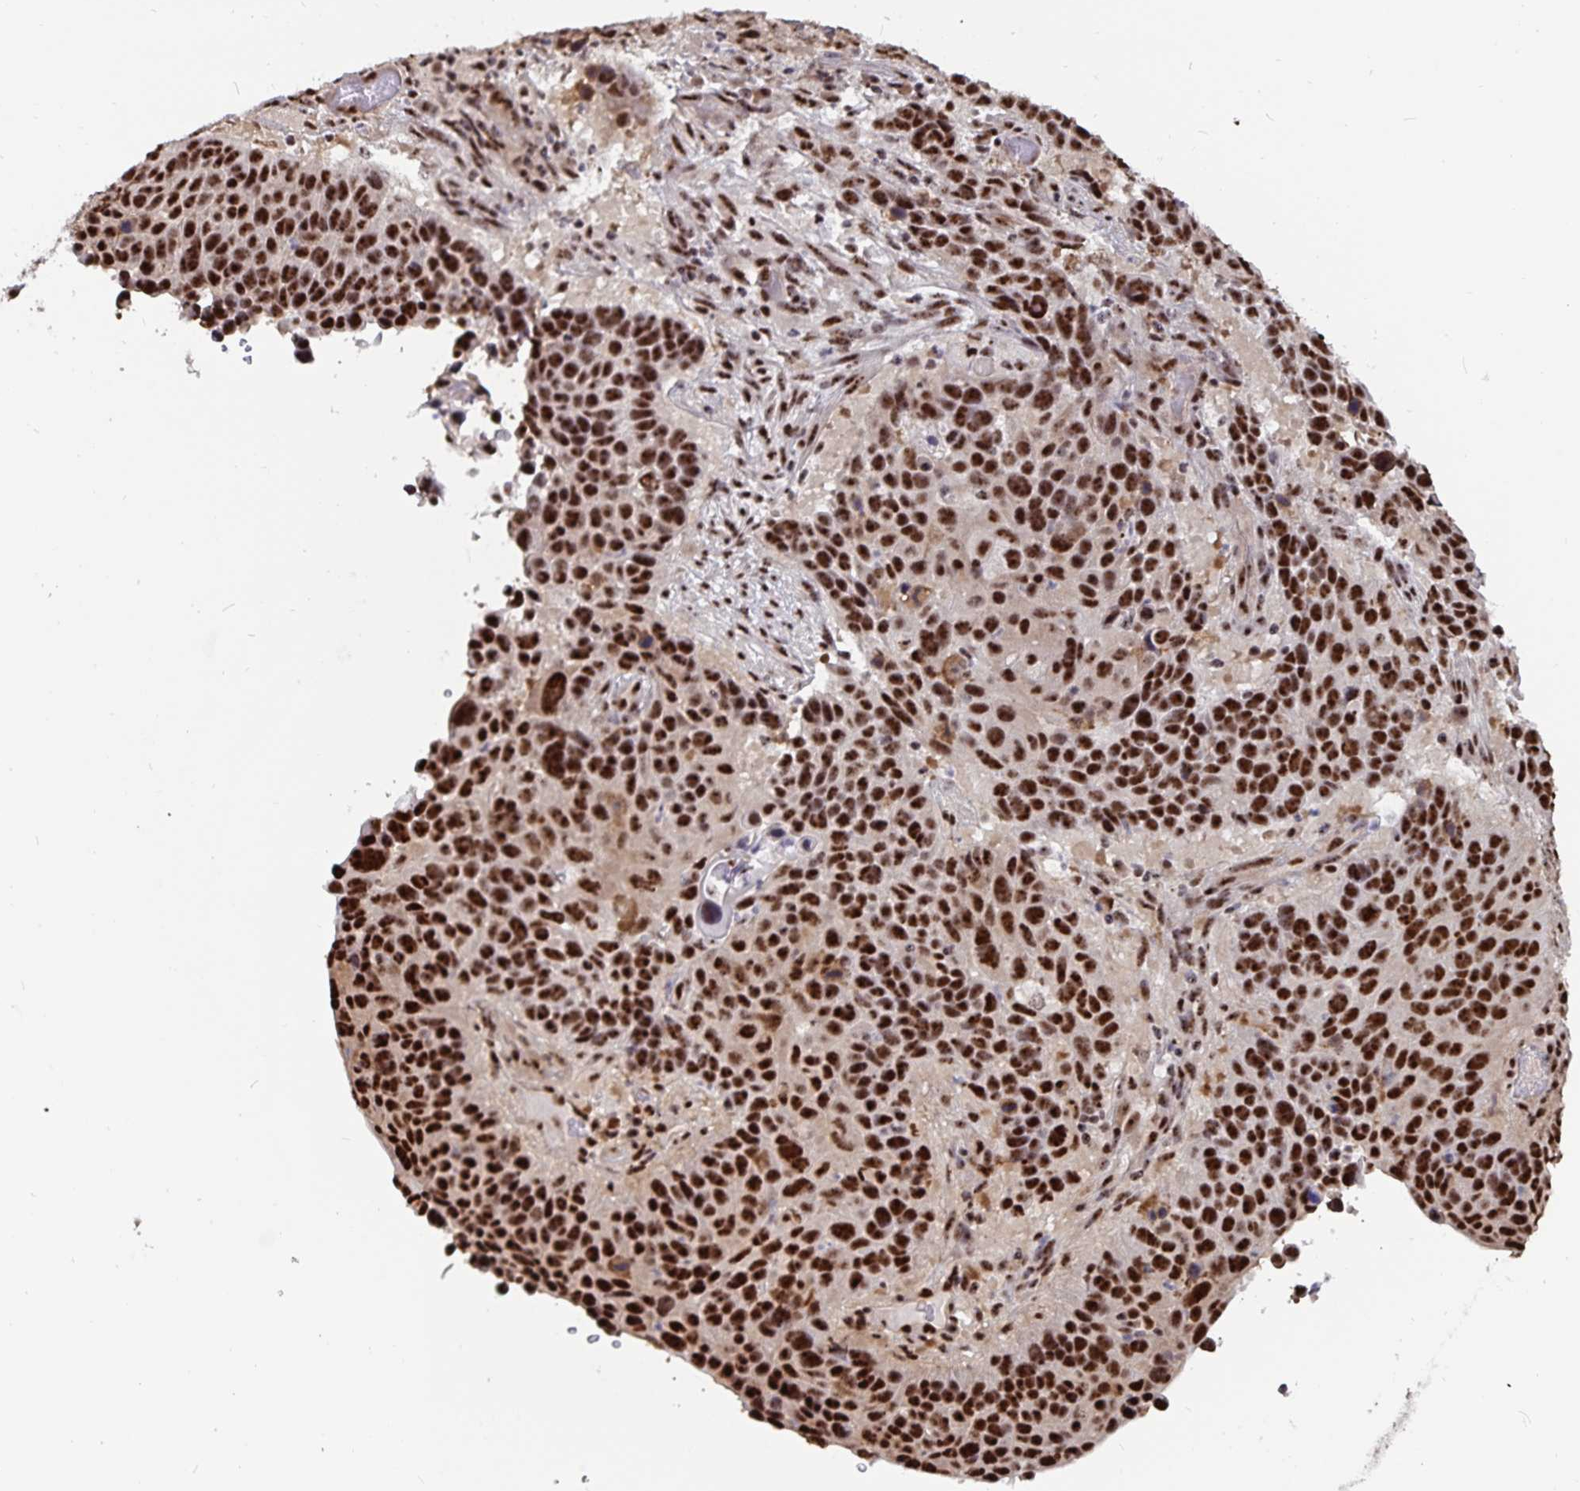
{"staining": {"intensity": "strong", "quantity": ">75%", "location": "nuclear"}, "tissue": "lung cancer", "cell_type": "Tumor cells", "image_type": "cancer", "snomed": [{"axis": "morphology", "description": "Squamous cell carcinoma, NOS"}, {"axis": "topography", "description": "Lung"}], "caption": "Immunohistochemistry of squamous cell carcinoma (lung) demonstrates high levels of strong nuclear expression in about >75% of tumor cells. The staining was performed using DAB to visualize the protein expression in brown, while the nuclei were stained in blue with hematoxylin (Magnification: 20x).", "gene": "LAS1L", "patient": {"sex": "male", "age": 68}}